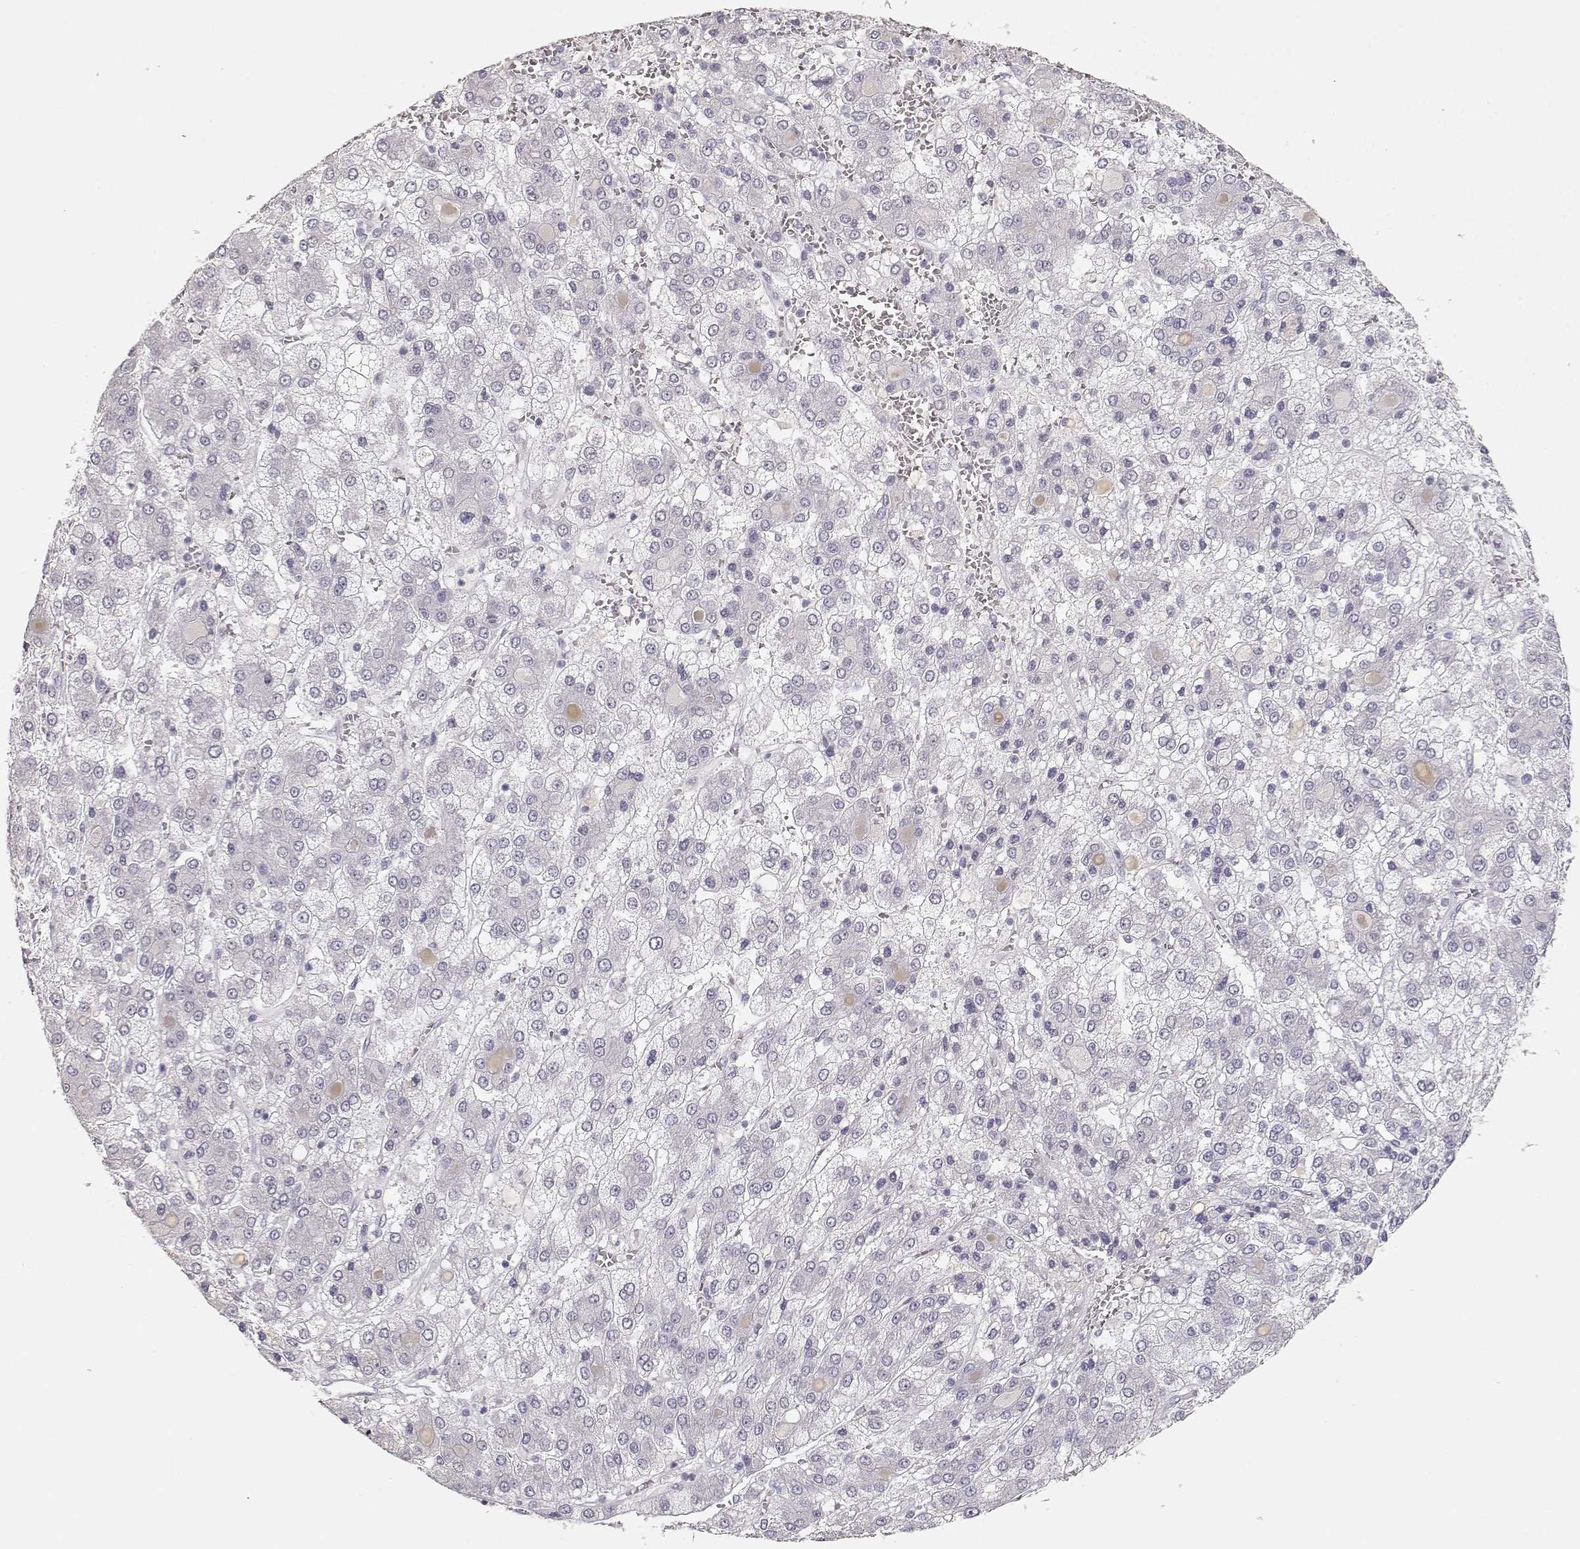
{"staining": {"intensity": "negative", "quantity": "none", "location": "none"}, "tissue": "liver cancer", "cell_type": "Tumor cells", "image_type": "cancer", "snomed": [{"axis": "morphology", "description": "Carcinoma, Hepatocellular, NOS"}, {"axis": "topography", "description": "Liver"}], "caption": "Micrograph shows no significant protein expression in tumor cells of liver cancer (hepatocellular carcinoma). (DAB immunohistochemistry visualized using brightfield microscopy, high magnification).", "gene": "TKTL1", "patient": {"sex": "male", "age": 73}}